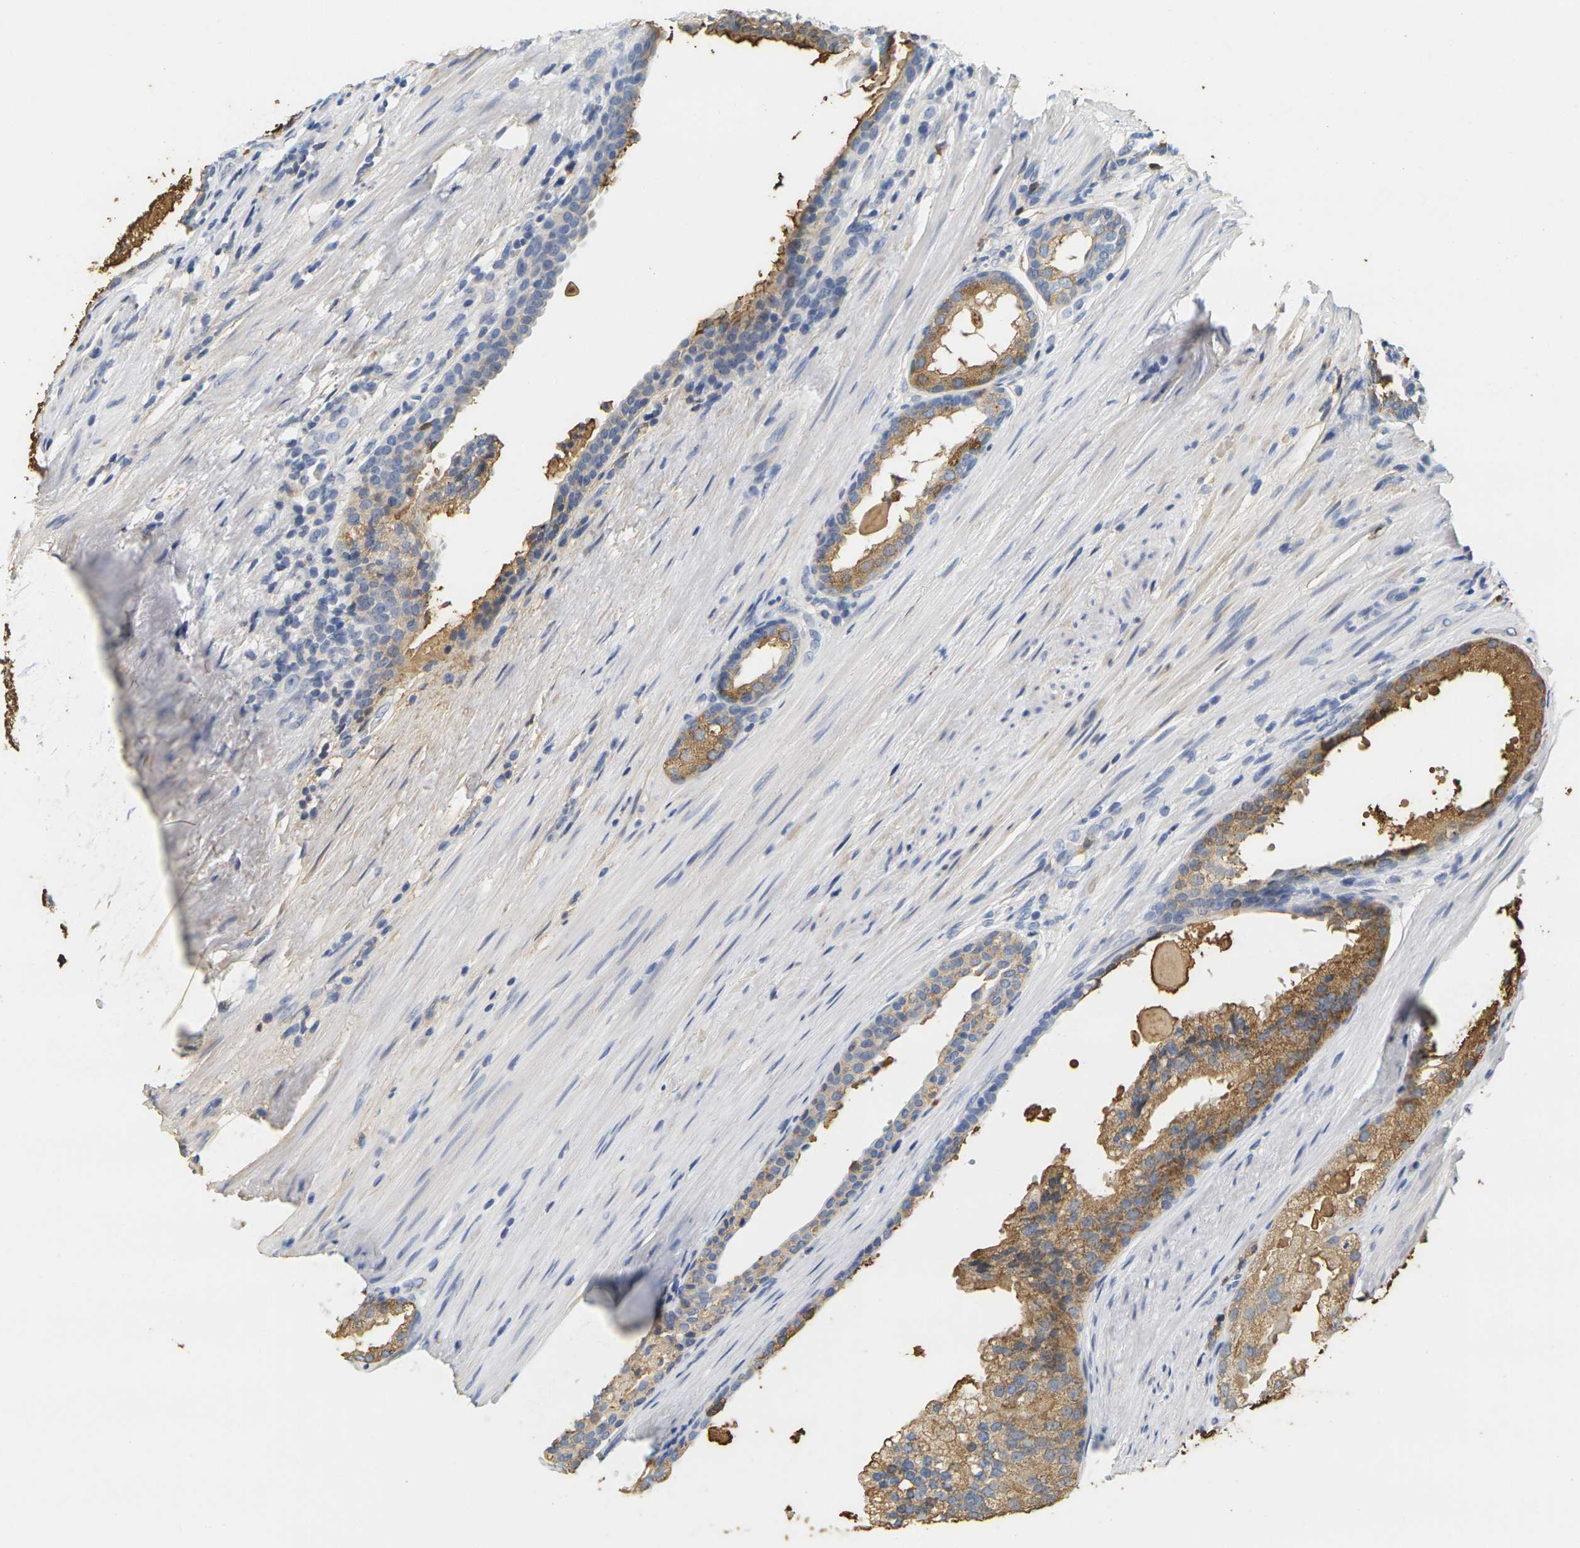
{"staining": {"intensity": "moderate", "quantity": ">75%", "location": "cytoplasmic/membranous"}, "tissue": "prostate cancer", "cell_type": "Tumor cells", "image_type": "cancer", "snomed": [{"axis": "morphology", "description": "Adenocarcinoma, Low grade"}, {"axis": "topography", "description": "Prostate"}], "caption": "The image shows staining of prostate cancer, revealing moderate cytoplasmic/membranous protein expression (brown color) within tumor cells.", "gene": "KLK5", "patient": {"sex": "male", "age": 69}}